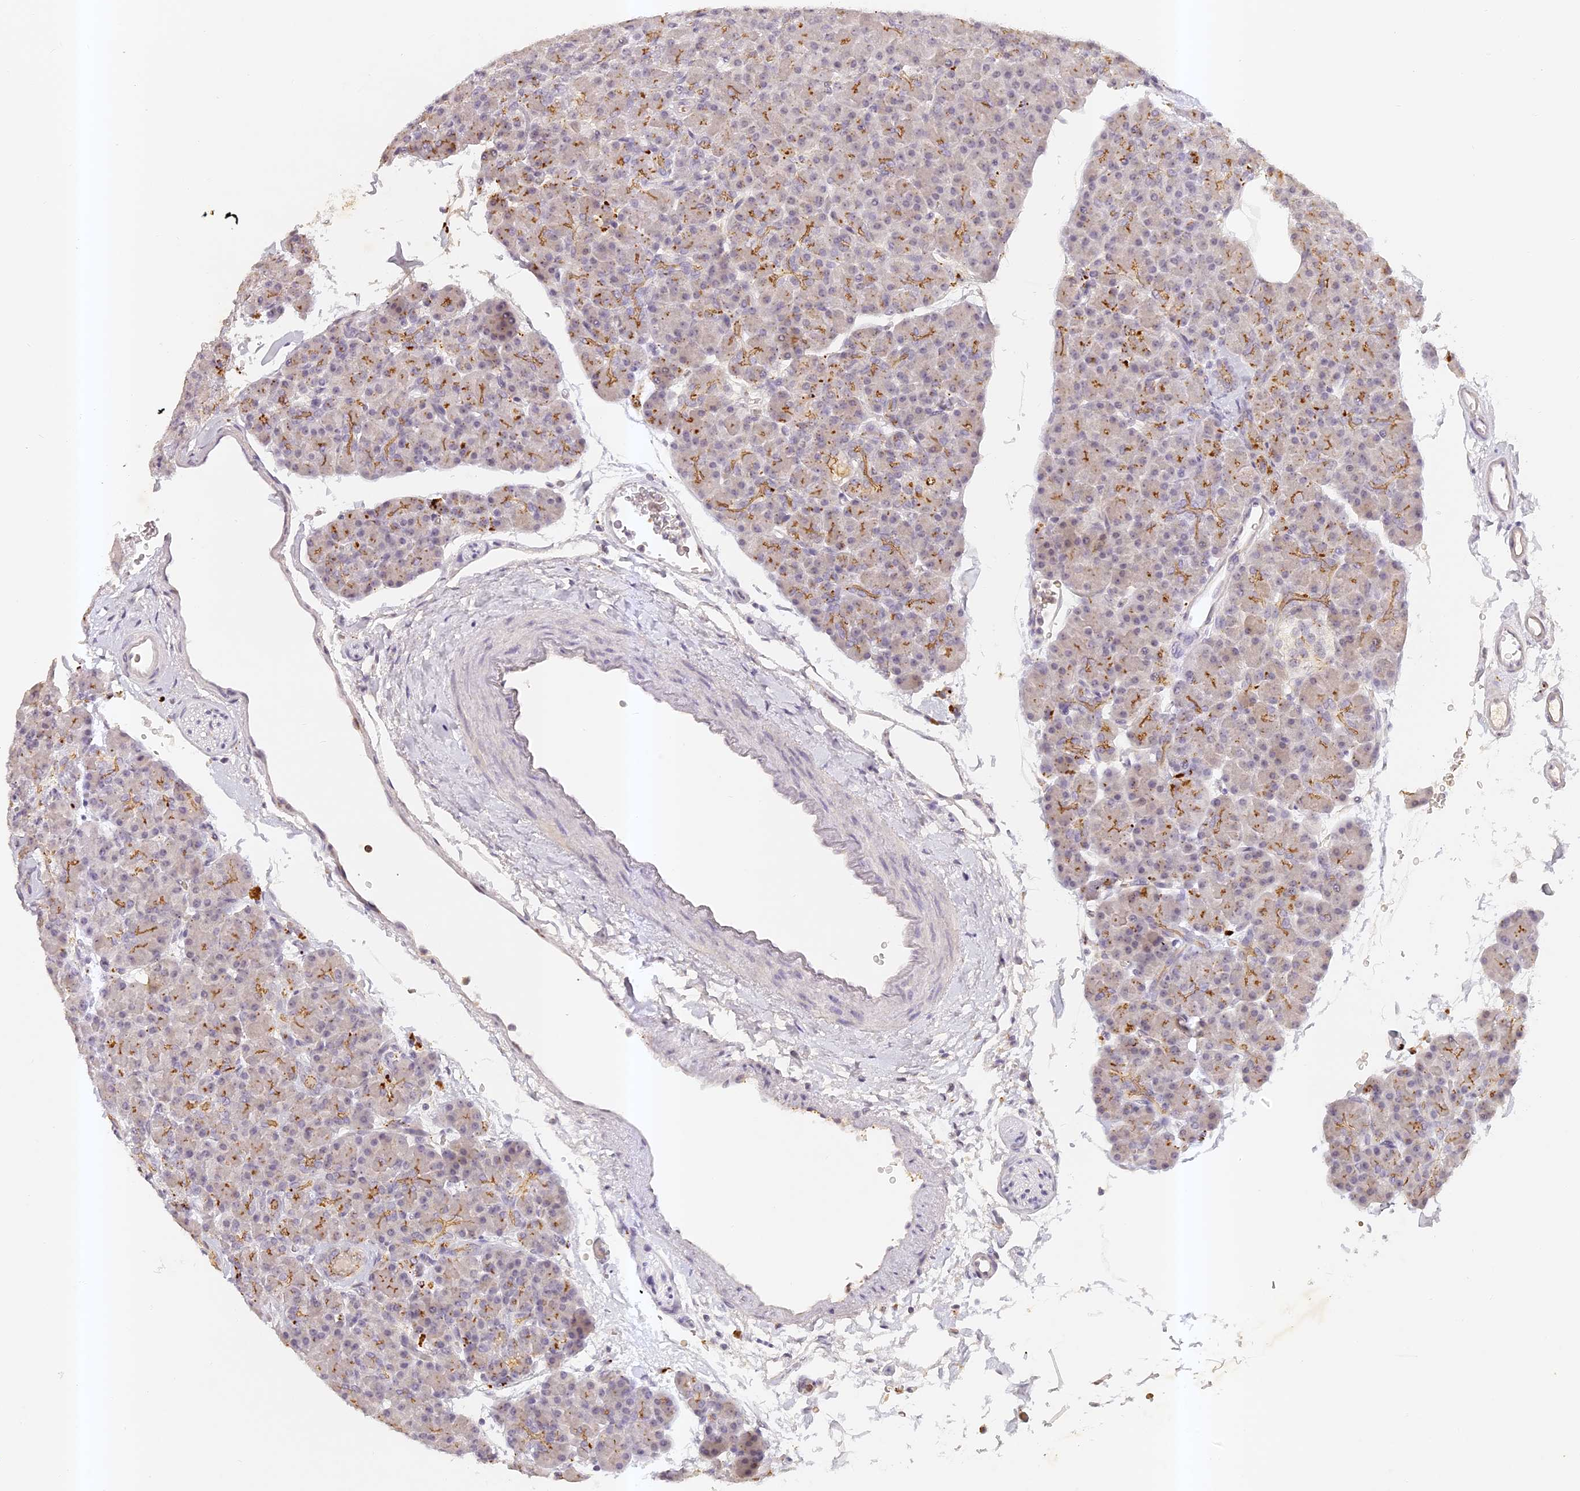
{"staining": {"intensity": "moderate", "quantity": "25%-75%", "location": "cytoplasmic/membranous"}, "tissue": "pancreas", "cell_type": "Exocrine glandular cells", "image_type": "normal", "snomed": [{"axis": "morphology", "description": "Normal tissue, NOS"}, {"axis": "topography", "description": "Pancreas"}], "caption": "A brown stain highlights moderate cytoplasmic/membranous expression of a protein in exocrine glandular cells of unremarkable pancreas. (DAB (3,3'-diaminobenzidine) = brown stain, brightfield microscopy at high magnification).", "gene": "ELL3", "patient": {"sex": "female", "age": 43}}